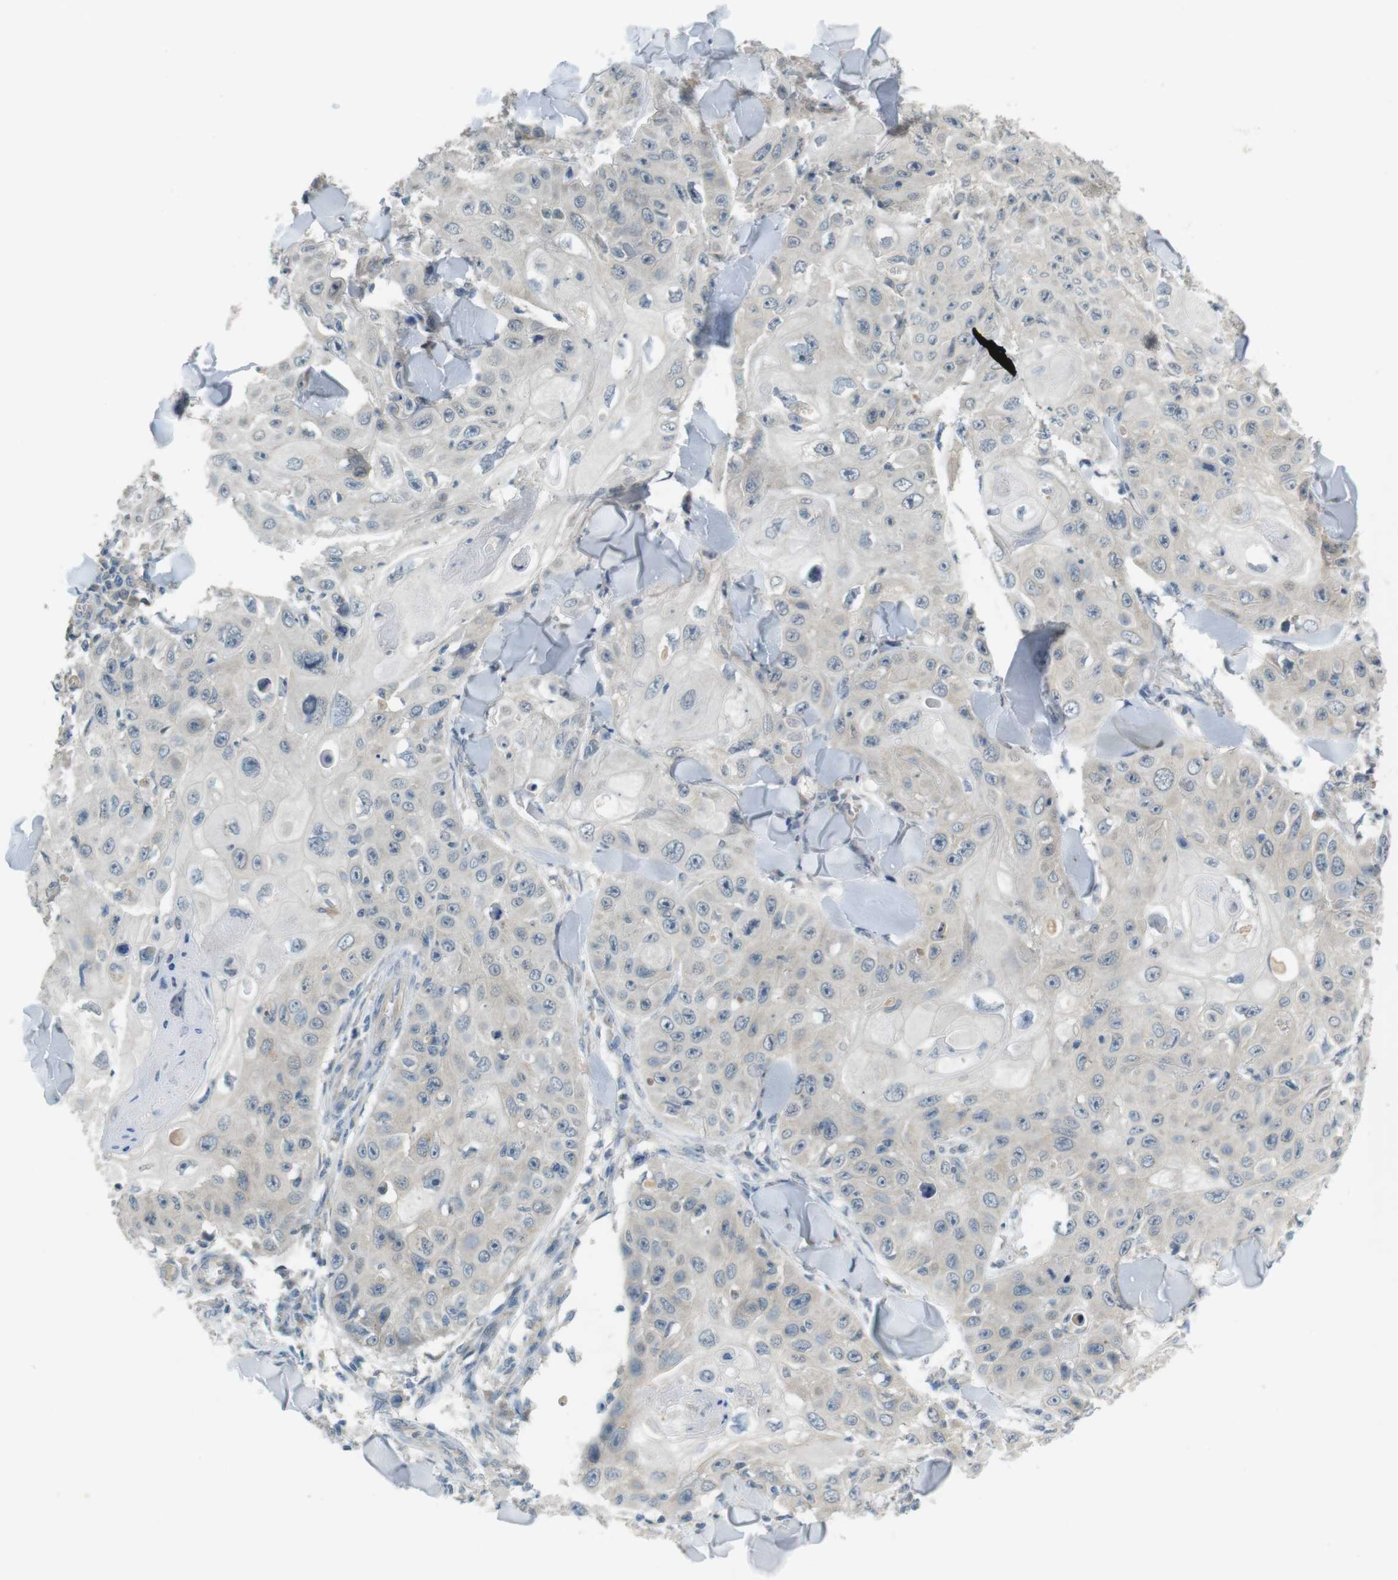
{"staining": {"intensity": "negative", "quantity": "none", "location": "none"}, "tissue": "skin cancer", "cell_type": "Tumor cells", "image_type": "cancer", "snomed": [{"axis": "morphology", "description": "Squamous cell carcinoma, NOS"}, {"axis": "topography", "description": "Skin"}], "caption": "This is an IHC histopathology image of human squamous cell carcinoma (skin). There is no positivity in tumor cells.", "gene": "MUC5B", "patient": {"sex": "male", "age": 86}}